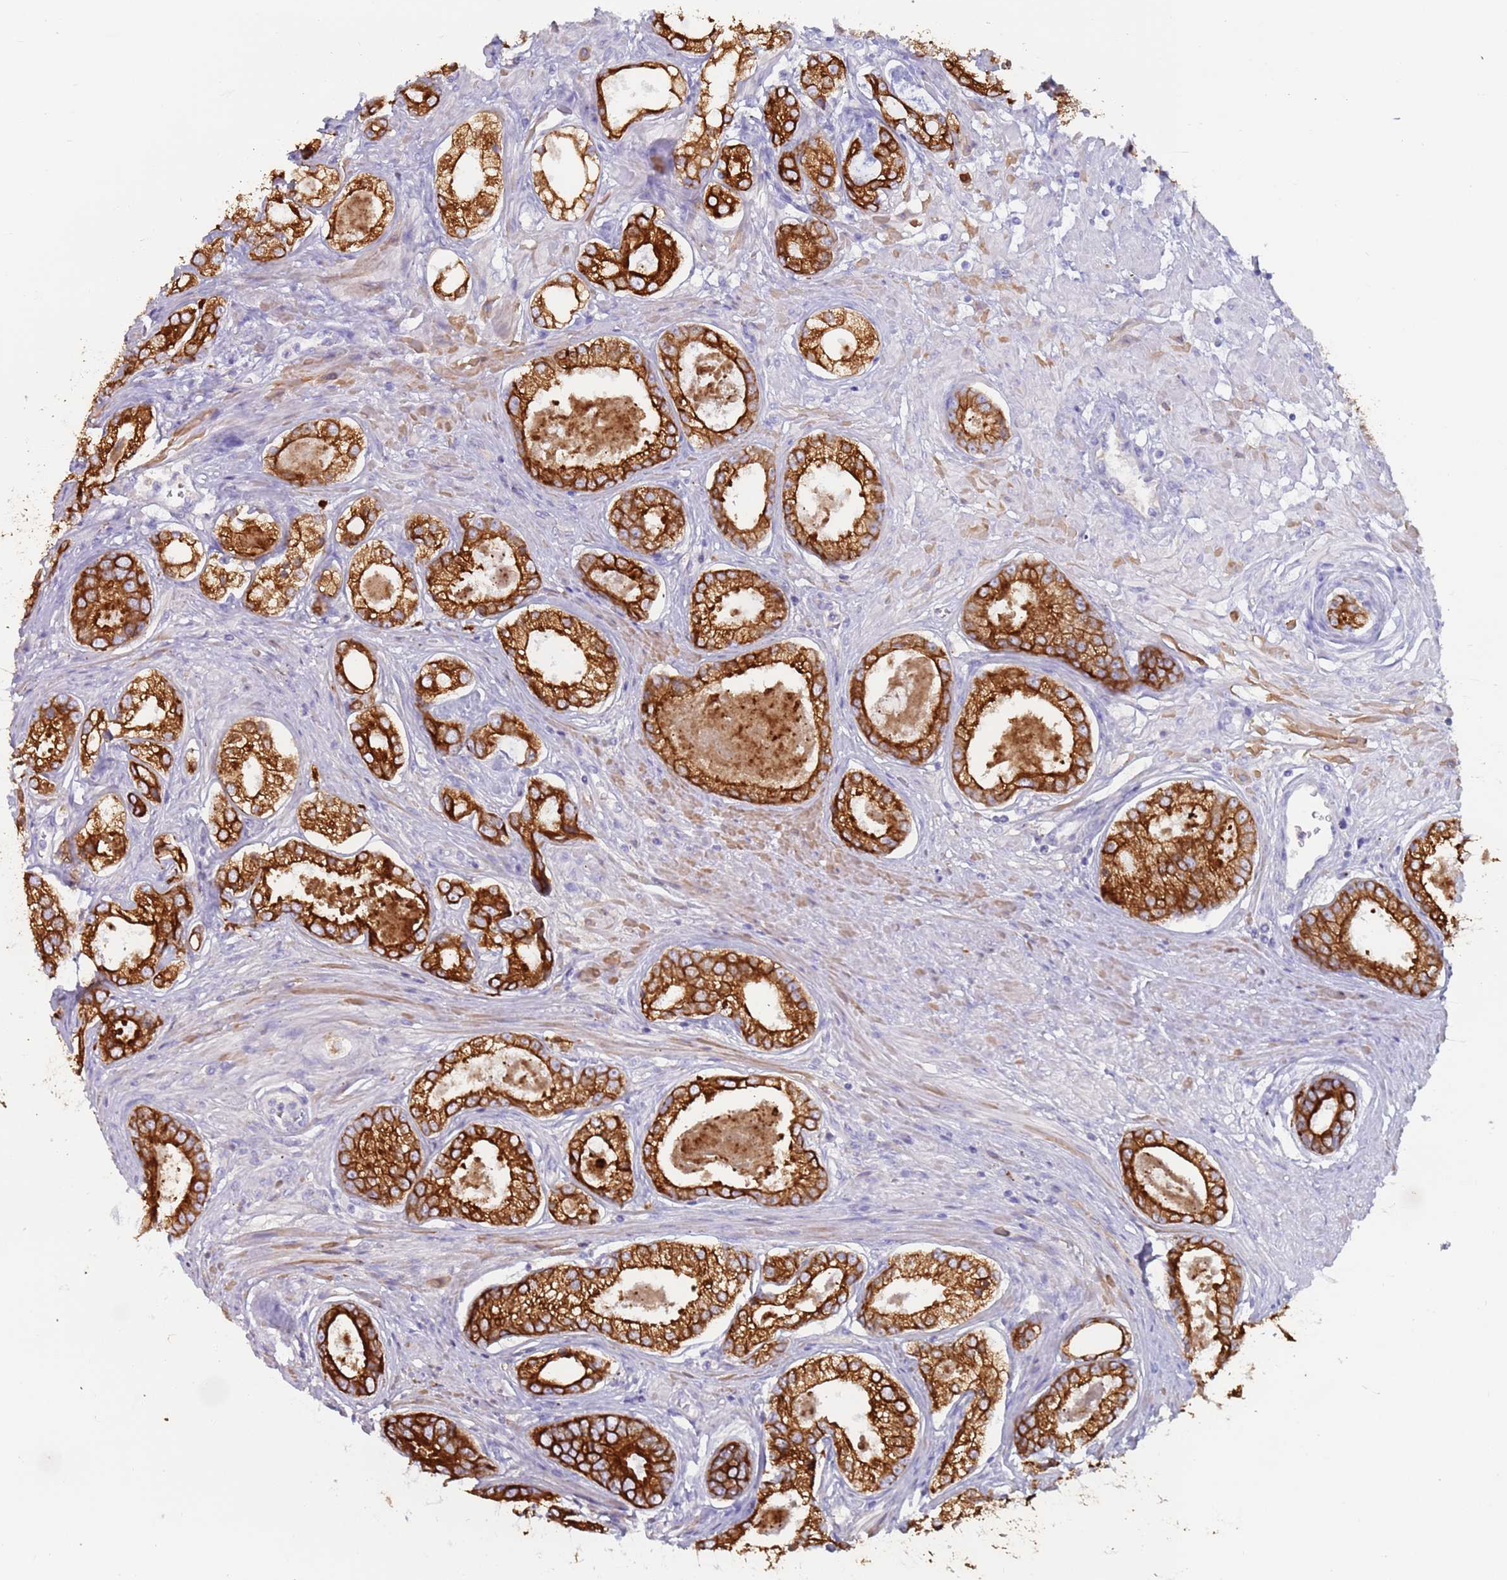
{"staining": {"intensity": "strong", "quantity": ">75%", "location": "cytoplasmic/membranous"}, "tissue": "prostate cancer", "cell_type": "Tumor cells", "image_type": "cancer", "snomed": [{"axis": "morphology", "description": "Adenocarcinoma, Low grade"}, {"axis": "topography", "description": "Prostate"}], "caption": "IHC histopathology image of human prostate cancer stained for a protein (brown), which demonstrates high levels of strong cytoplasmic/membranous expression in about >75% of tumor cells.", "gene": "CYSLTR2", "patient": {"sex": "male", "age": 68}}